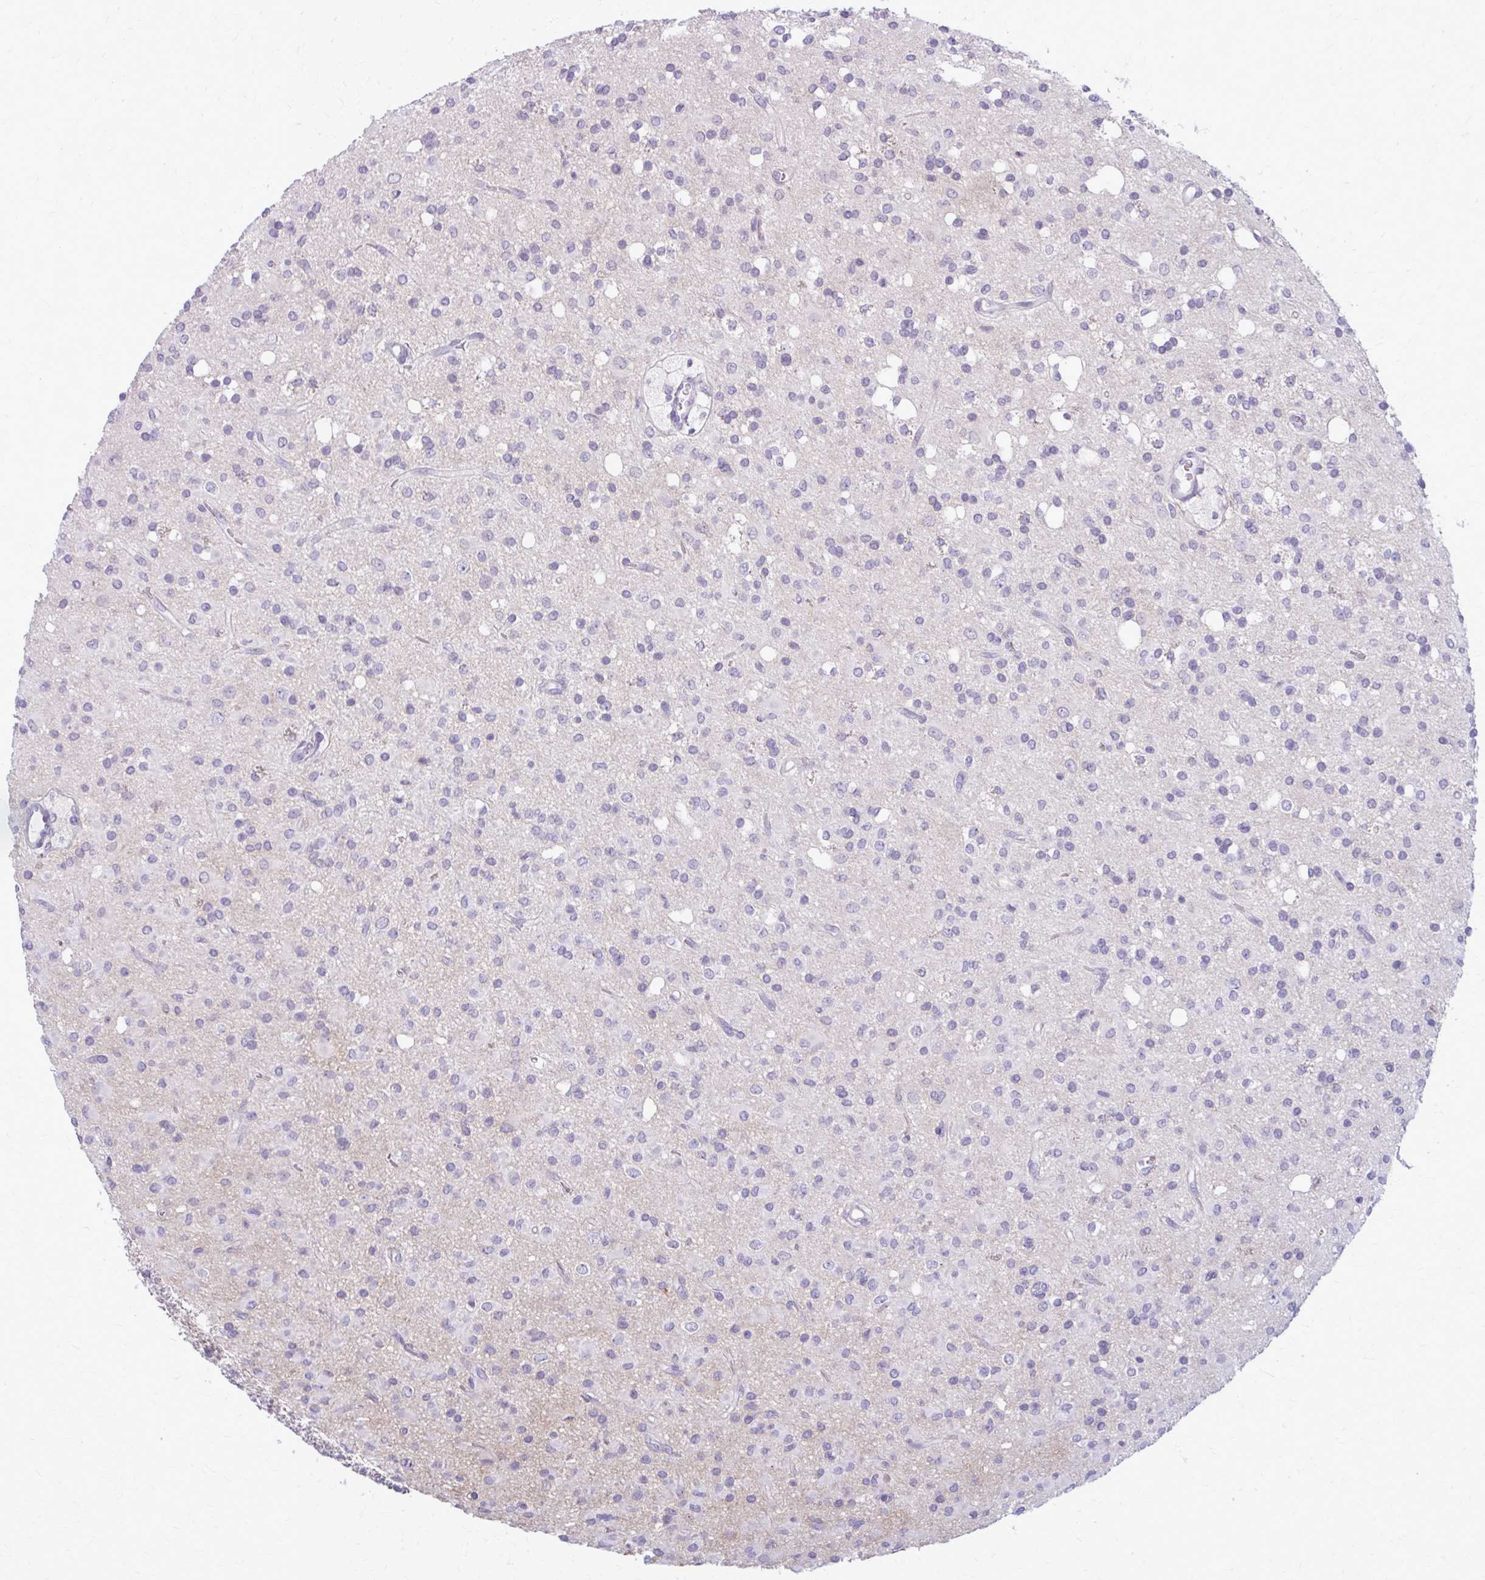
{"staining": {"intensity": "negative", "quantity": "none", "location": "none"}, "tissue": "glioma", "cell_type": "Tumor cells", "image_type": "cancer", "snomed": [{"axis": "morphology", "description": "Glioma, malignant, Low grade"}, {"axis": "topography", "description": "Brain"}], "caption": "Human glioma stained for a protein using immunohistochemistry exhibits no staining in tumor cells.", "gene": "CD38", "patient": {"sex": "female", "age": 33}}